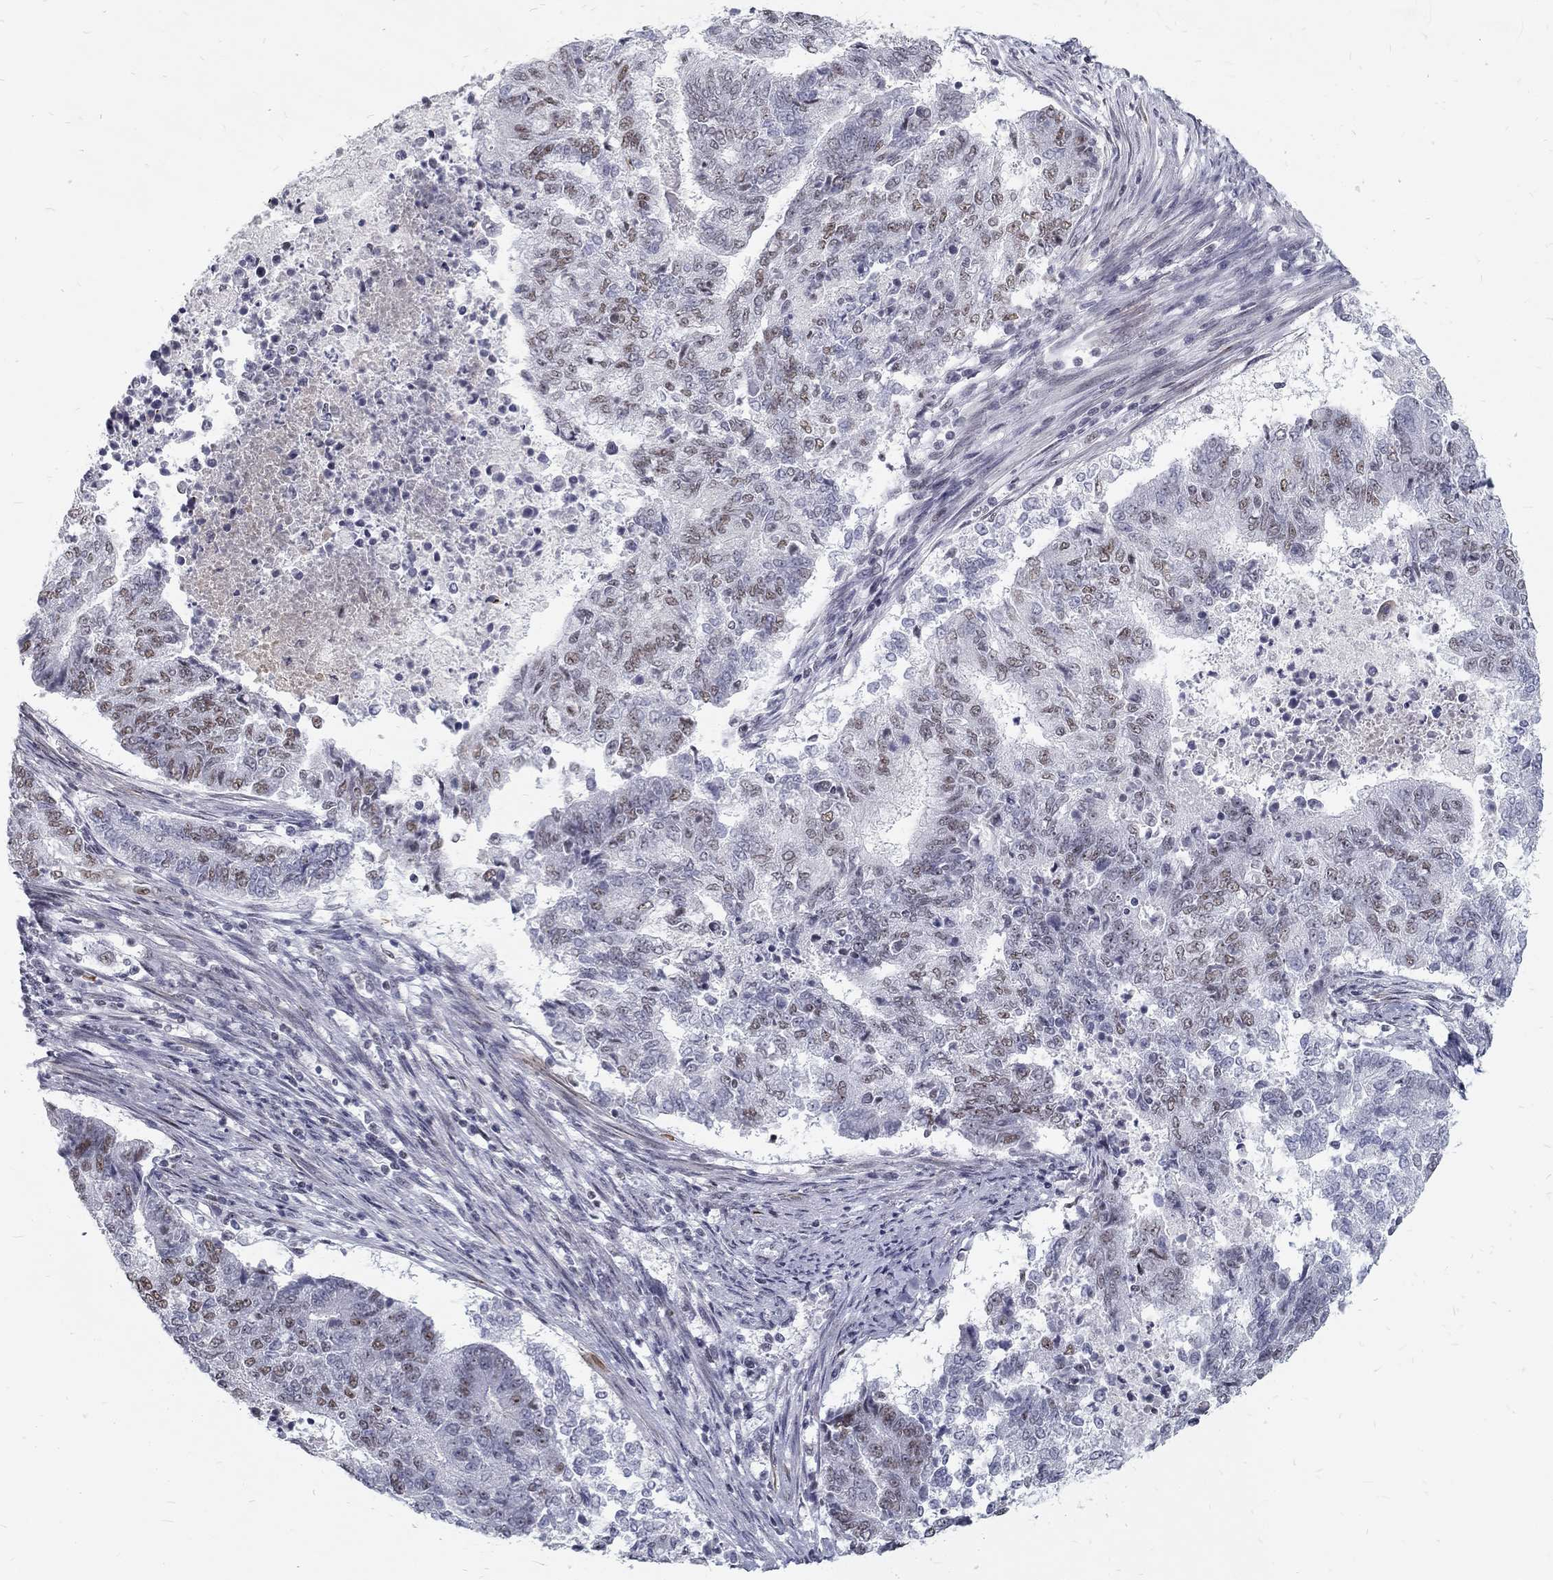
{"staining": {"intensity": "weak", "quantity": "25%-75%", "location": "nuclear"}, "tissue": "endometrial cancer", "cell_type": "Tumor cells", "image_type": "cancer", "snomed": [{"axis": "morphology", "description": "Adenocarcinoma, NOS"}, {"axis": "topography", "description": "Endometrium"}], "caption": "This is a photomicrograph of IHC staining of endometrial cancer, which shows weak staining in the nuclear of tumor cells.", "gene": "SNORC", "patient": {"sex": "female", "age": 65}}